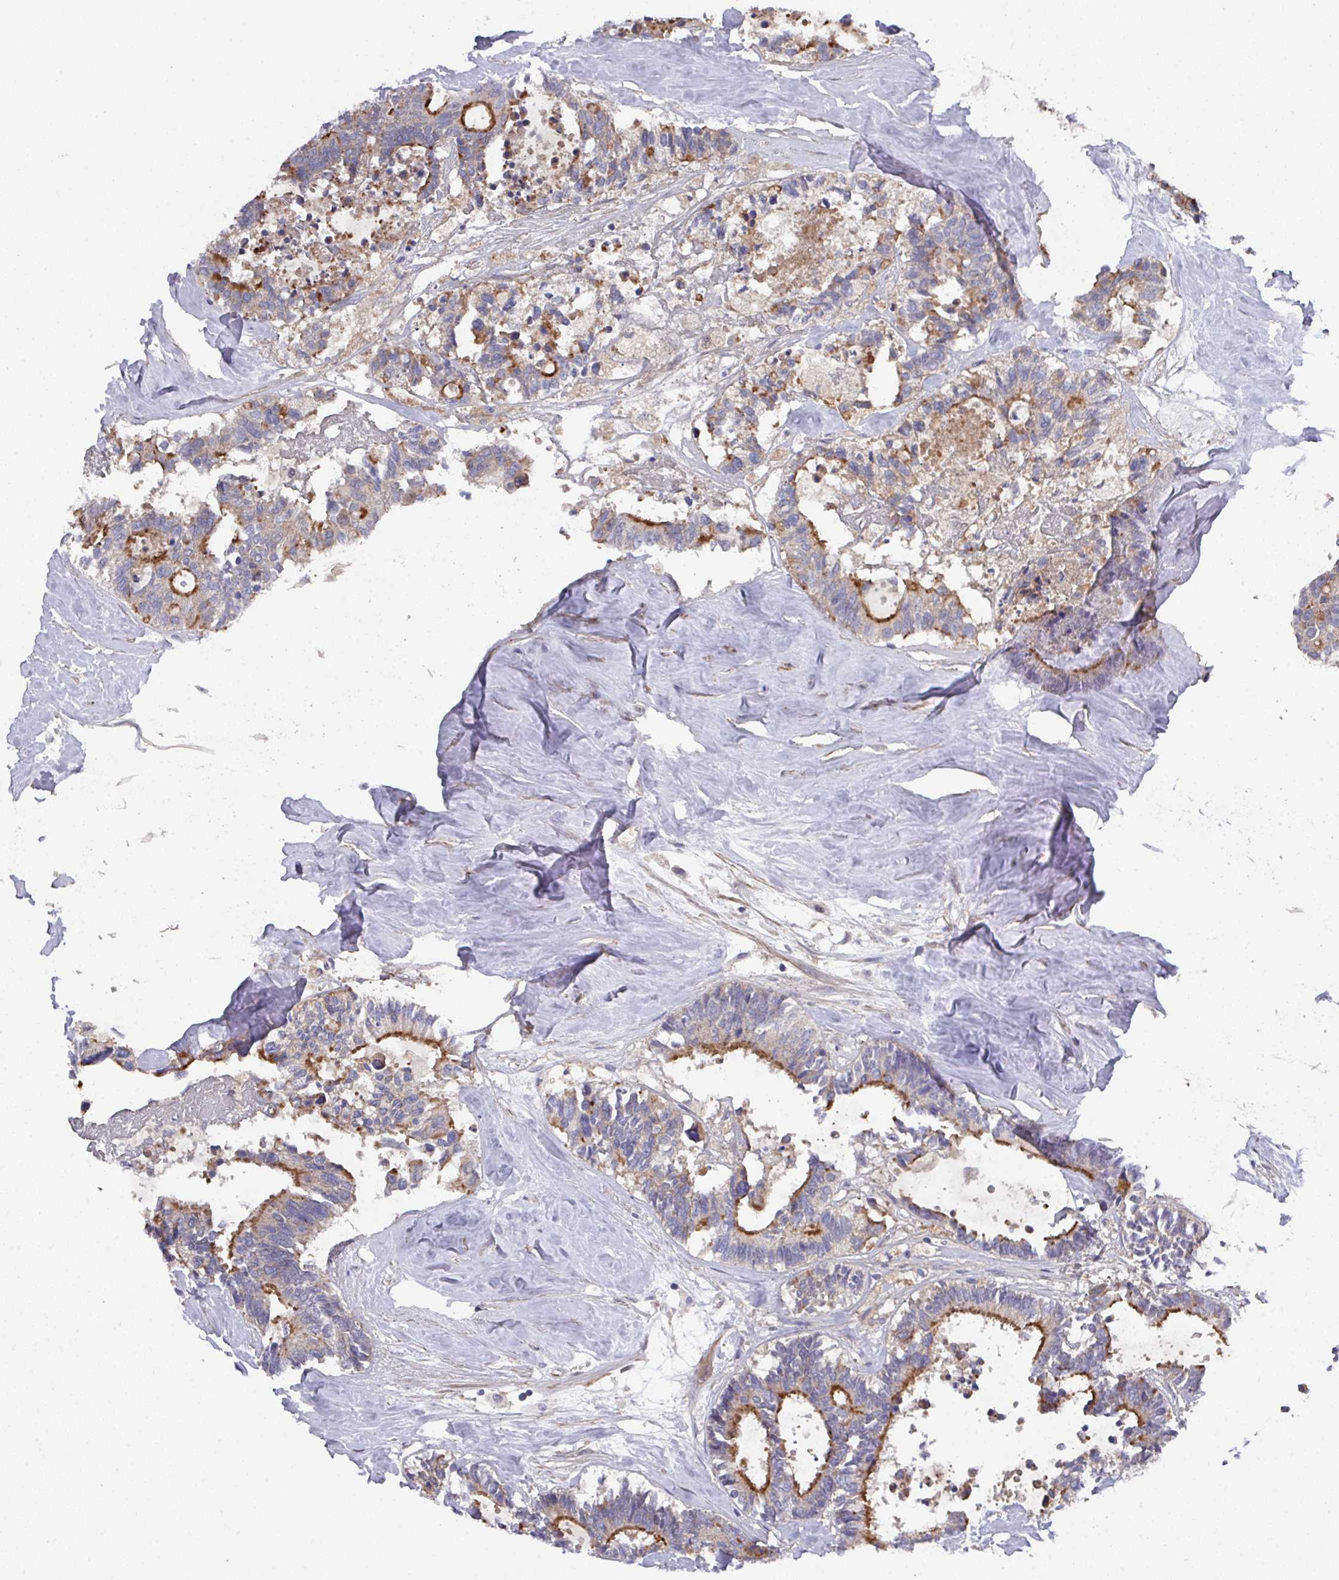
{"staining": {"intensity": "strong", "quantity": "<25%", "location": "cytoplasmic/membranous"}, "tissue": "colorectal cancer", "cell_type": "Tumor cells", "image_type": "cancer", "snomed": [{"axis": "morphology", "description": "Adenocarcinoma, NOS"}, {"axis": "topography", "description": "Colon"}, {"axis": "topography", "description": "Rectum"}], "caption": "Immunohistochemistry of colorectal adenocarcinoma demonstrates medium levels of strong cytoplasmic/membranous expression in approximately <25% of tumor cells.", "gene": "PRR5", "patient": {"sex": "male", "age": 57}}